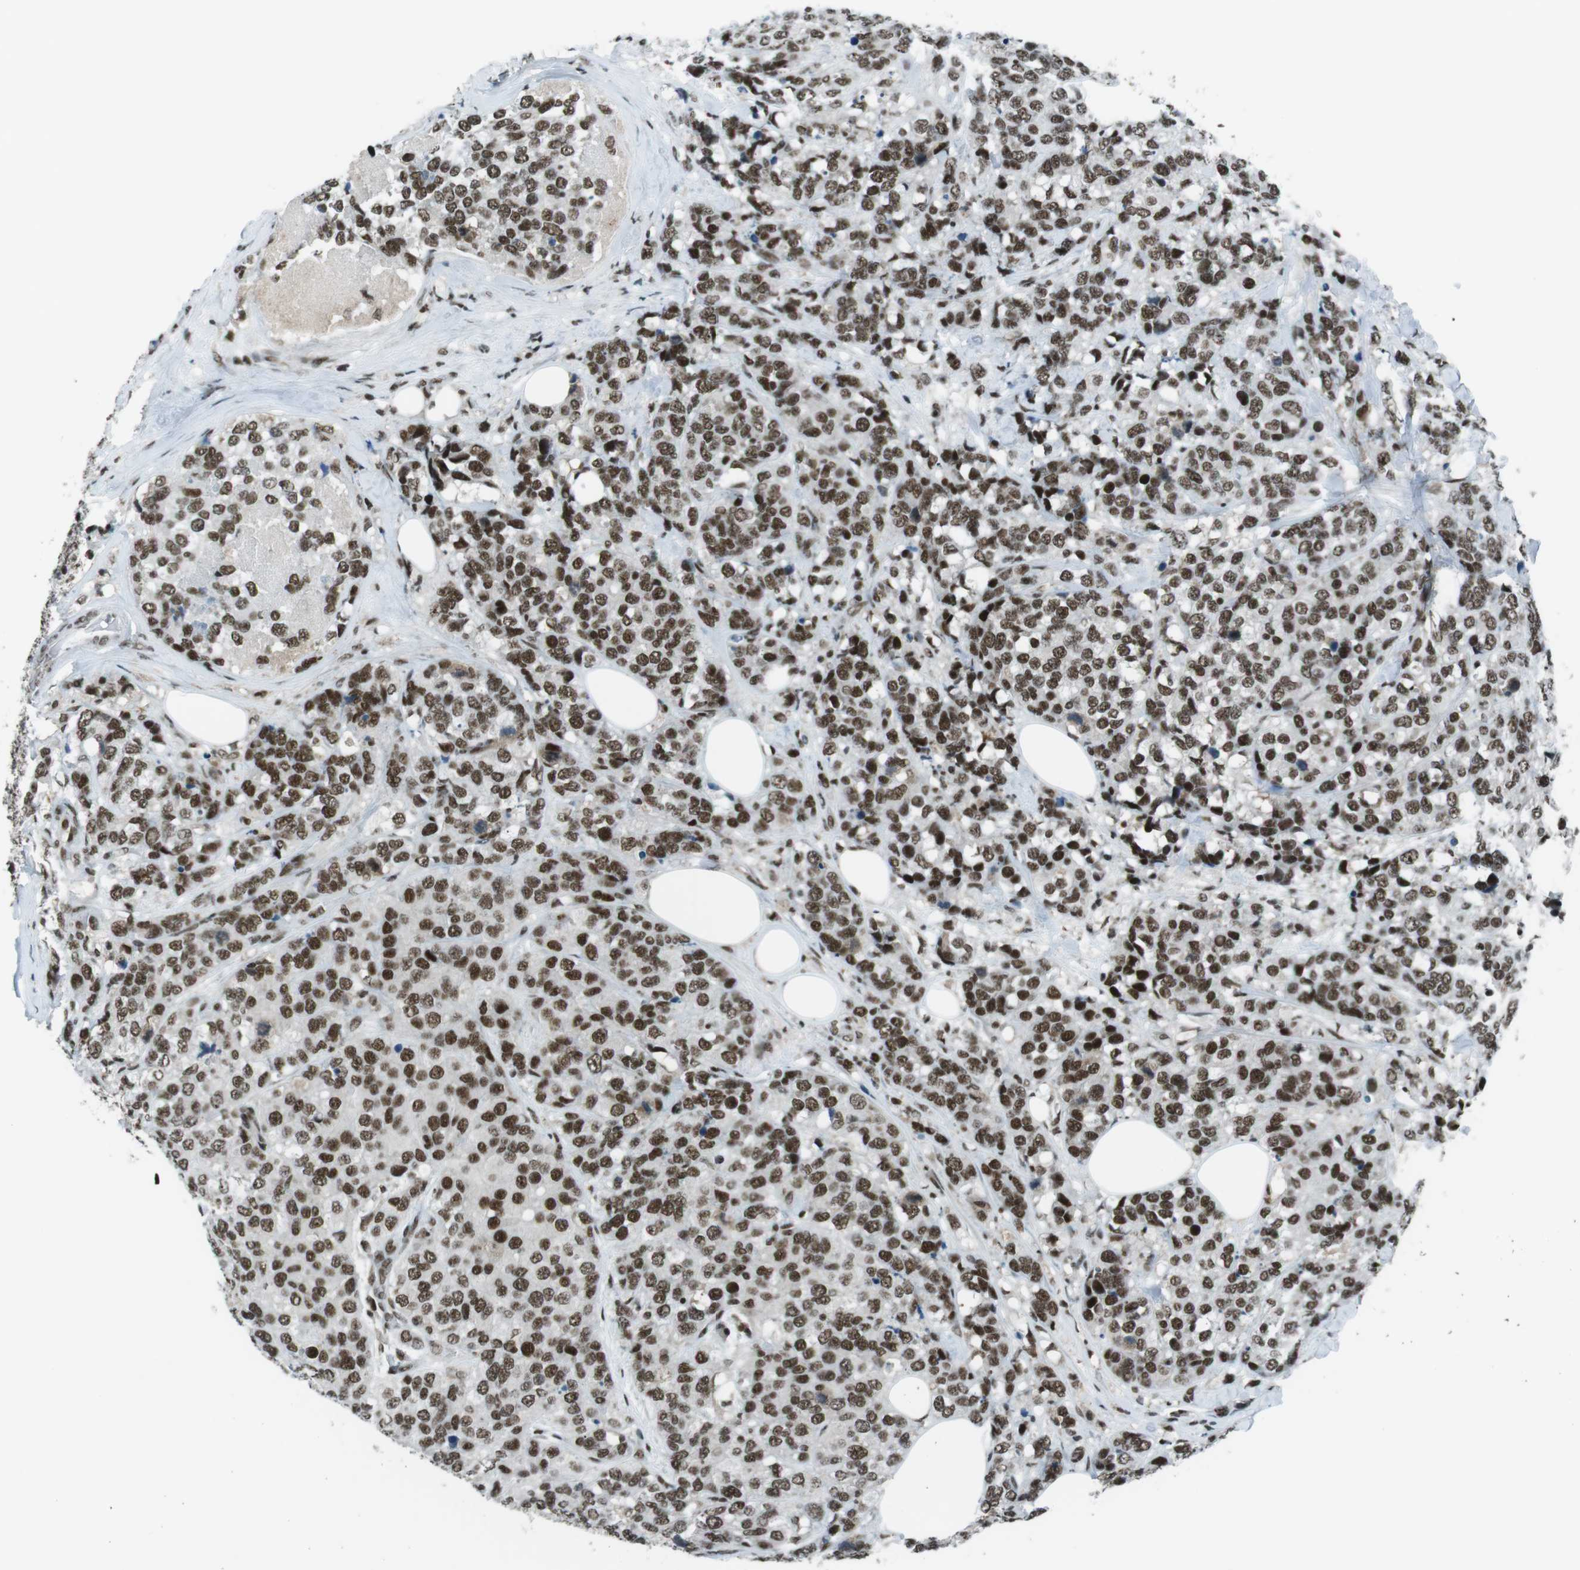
{"staining": {"intensity": "strong", "quantity": ">75%", "location": "nuclear"}, "tissue": "breast cancer", "cell_type": "Tumor cells", "image_type": "cancer", "snomed": [{"axis": "morphology", "description": "Lobular carcinoma"}, {"axis": "topography", "description": "Breast"}], "caption": "IHC micrograph of human lobular carcinoma (breast) stained for a protein (brown), which exhibits high levels of strong nuclear expression in about >75% of tumor cells.", "gene": "TAF1", "patient": {"sex": "female", "age": 59}}